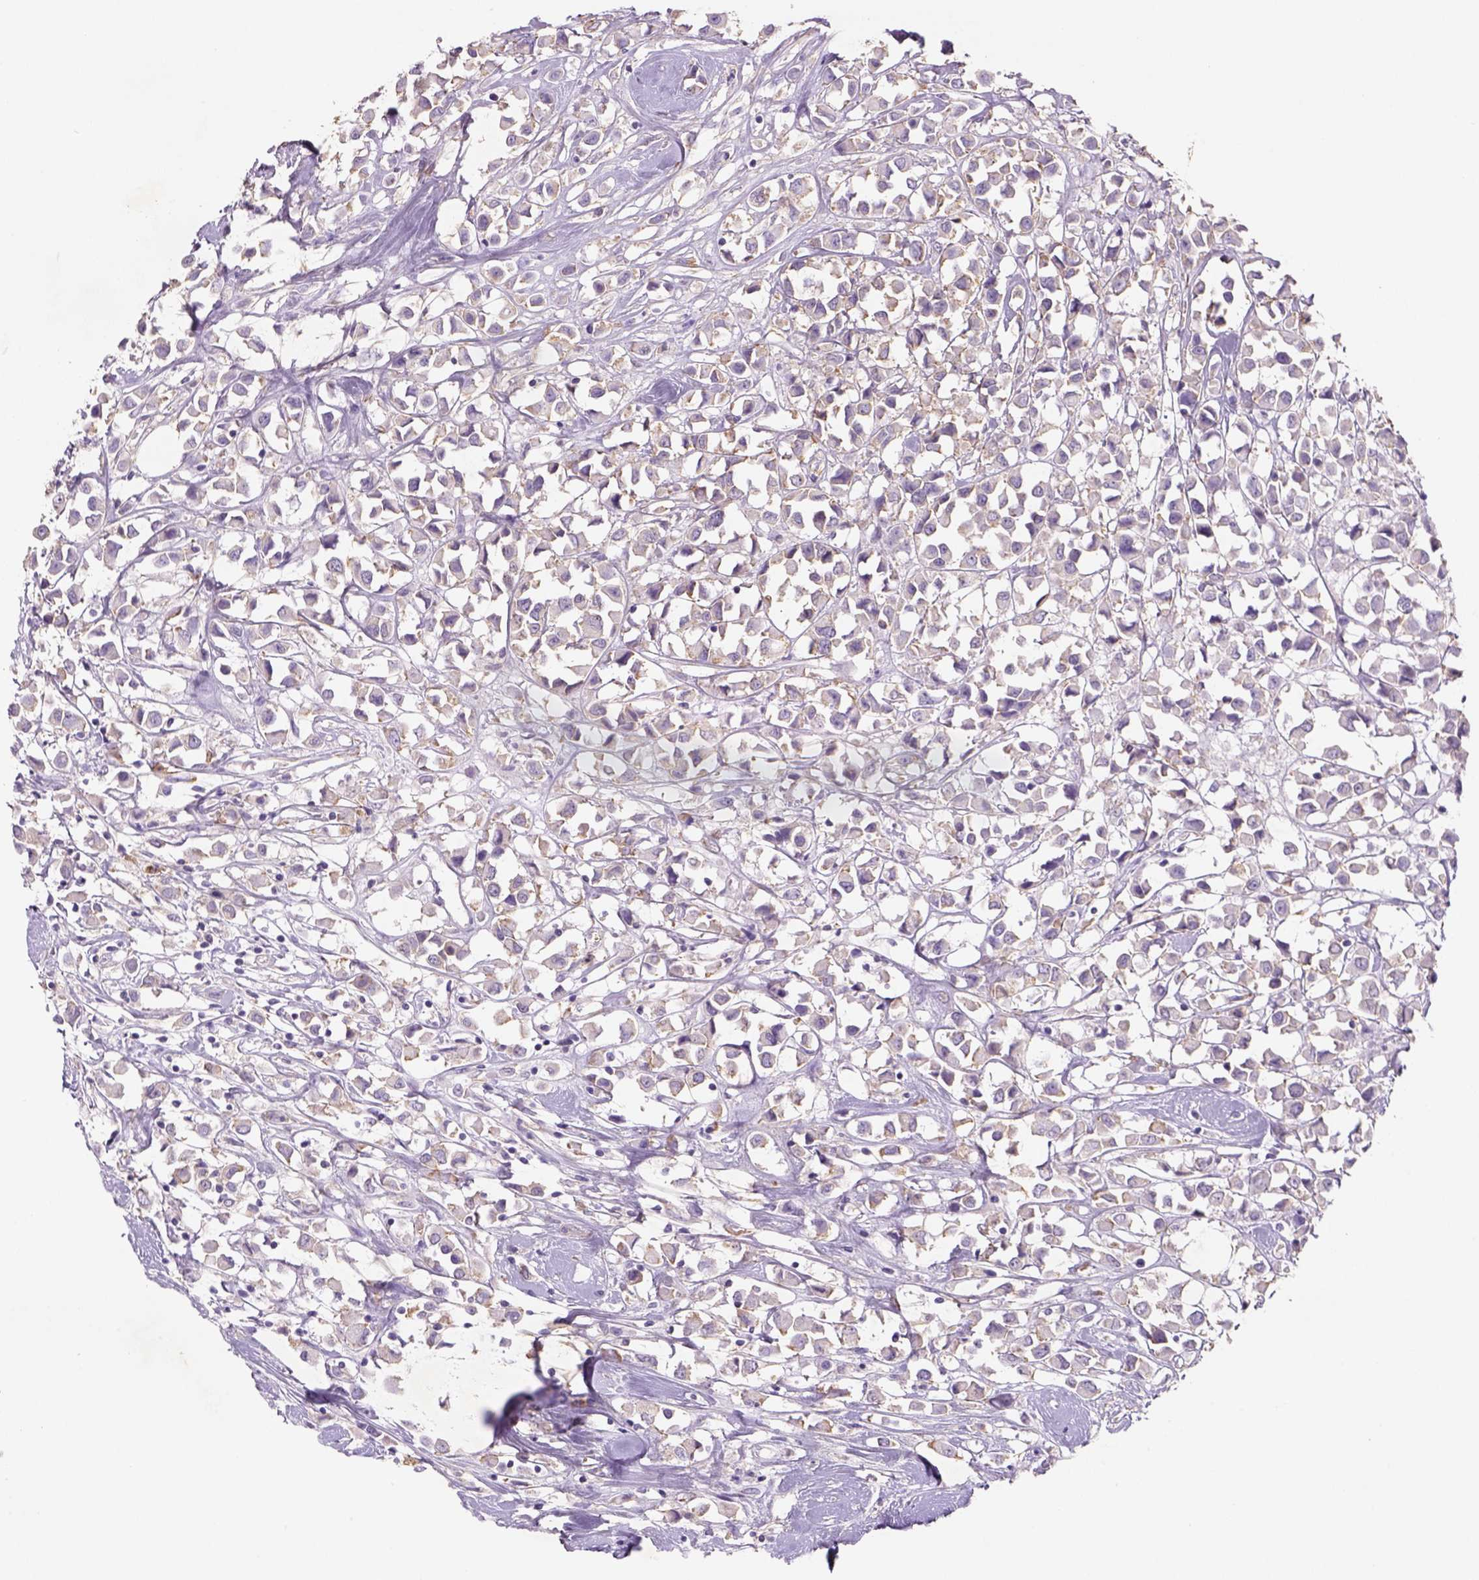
{"staining": {"intensity": "weak", "quantity": "25%-75%", "location": "cytoplasmic/membranous"}, "tissue": "breast cancer", "cell_type": "Tumor cells", "image_type": "cancer", "snomed": [{"axis": "morphology", "description": "Duct carcinoma"}, {"axis": "topography", "description": "Breast"}], "caption": "This image demonstrates immunohistochemistry (IHC) staining of human breast intraductal carcinoma, with low weak cytoplasmic/membranous expression in about 25%-75% of tumor cells.", "gene": "NAALAD2", "patient": {"sex": "female", "age": 61}}